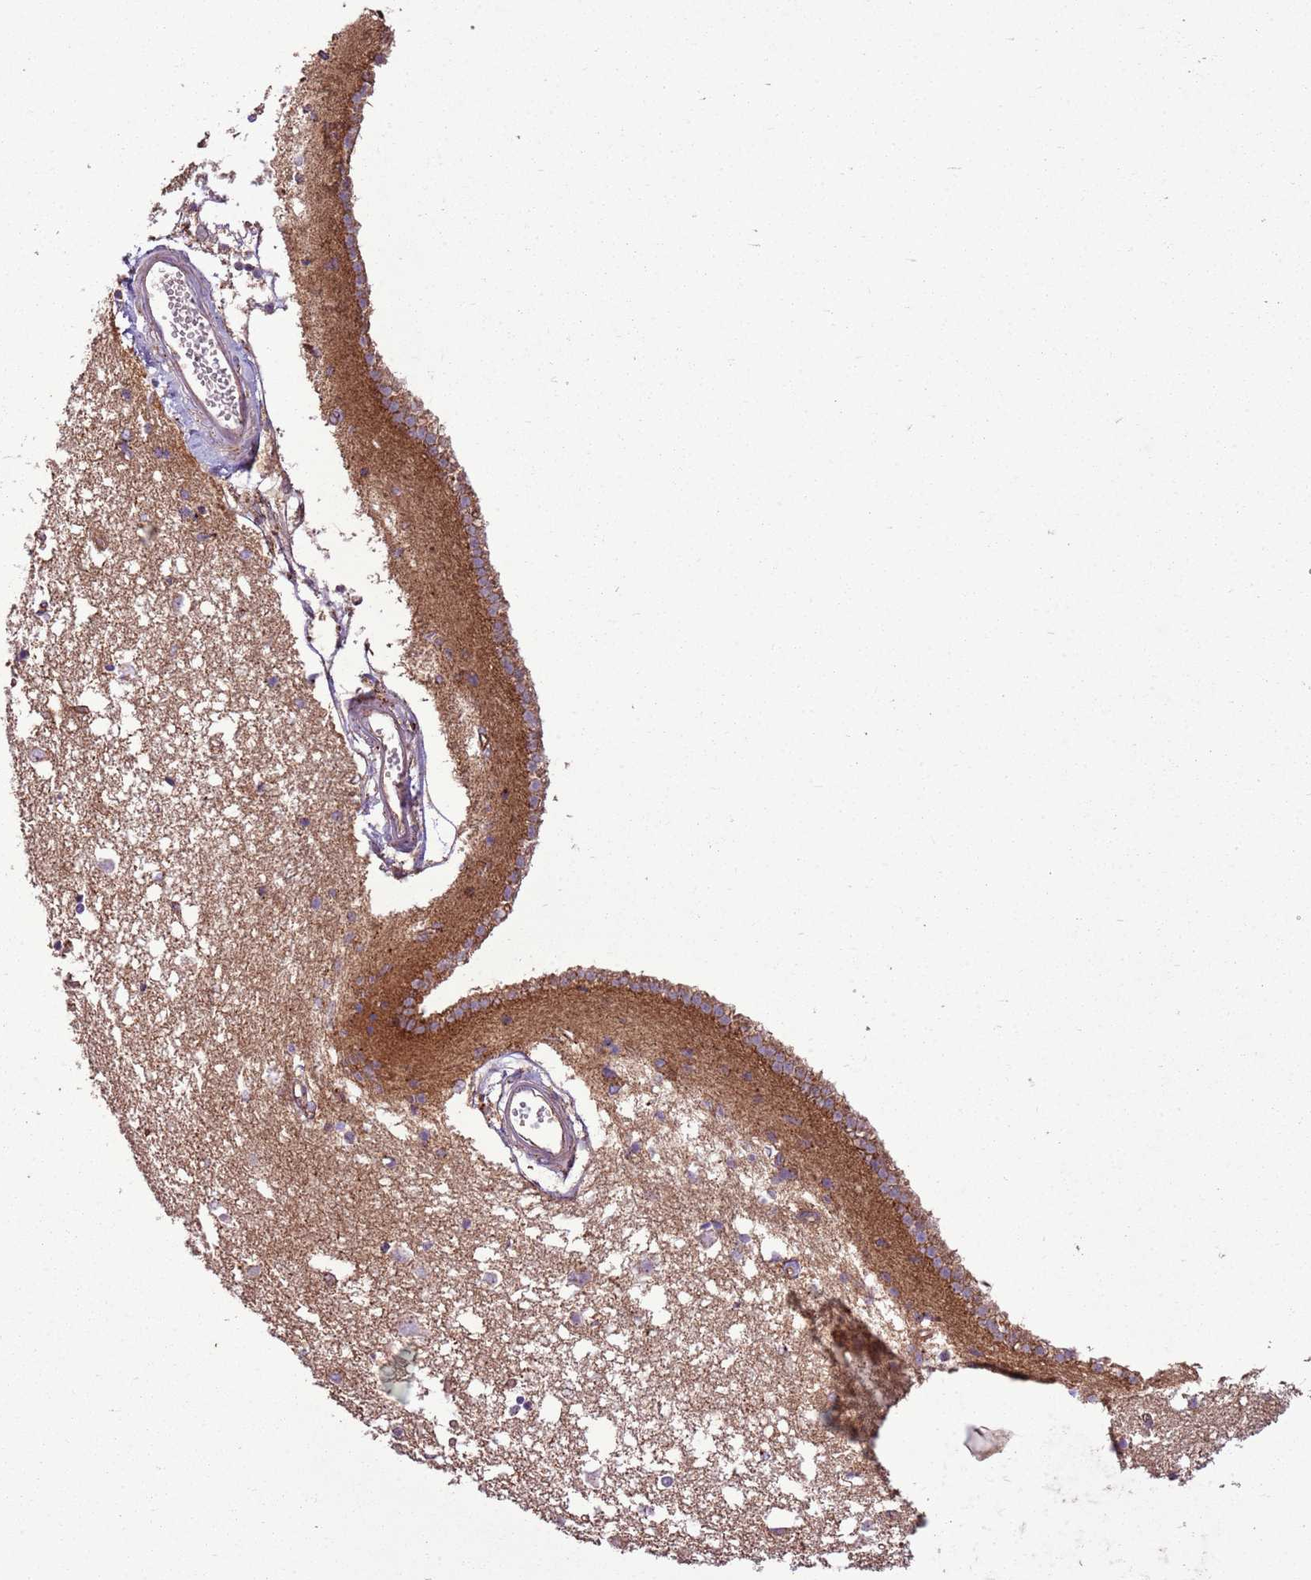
{"staining": {"intensity": "negative", "quantity": "none", "location": "none"}, "tissue": "caudate", "cell_type": "Glial cells", "image_type": "normal", "snomed": [{"axis": "morphology", "description": "Normal tissue, NOS"}, {"axis": "topography", "description": "Lateral ventricle wall"}], "caption": "Caudate stained for a protein using immunohistochemistry exhibits no positivity glial cells.", "gene": "ANKRD24", "patient": {"sex": "male", "age": 45}}